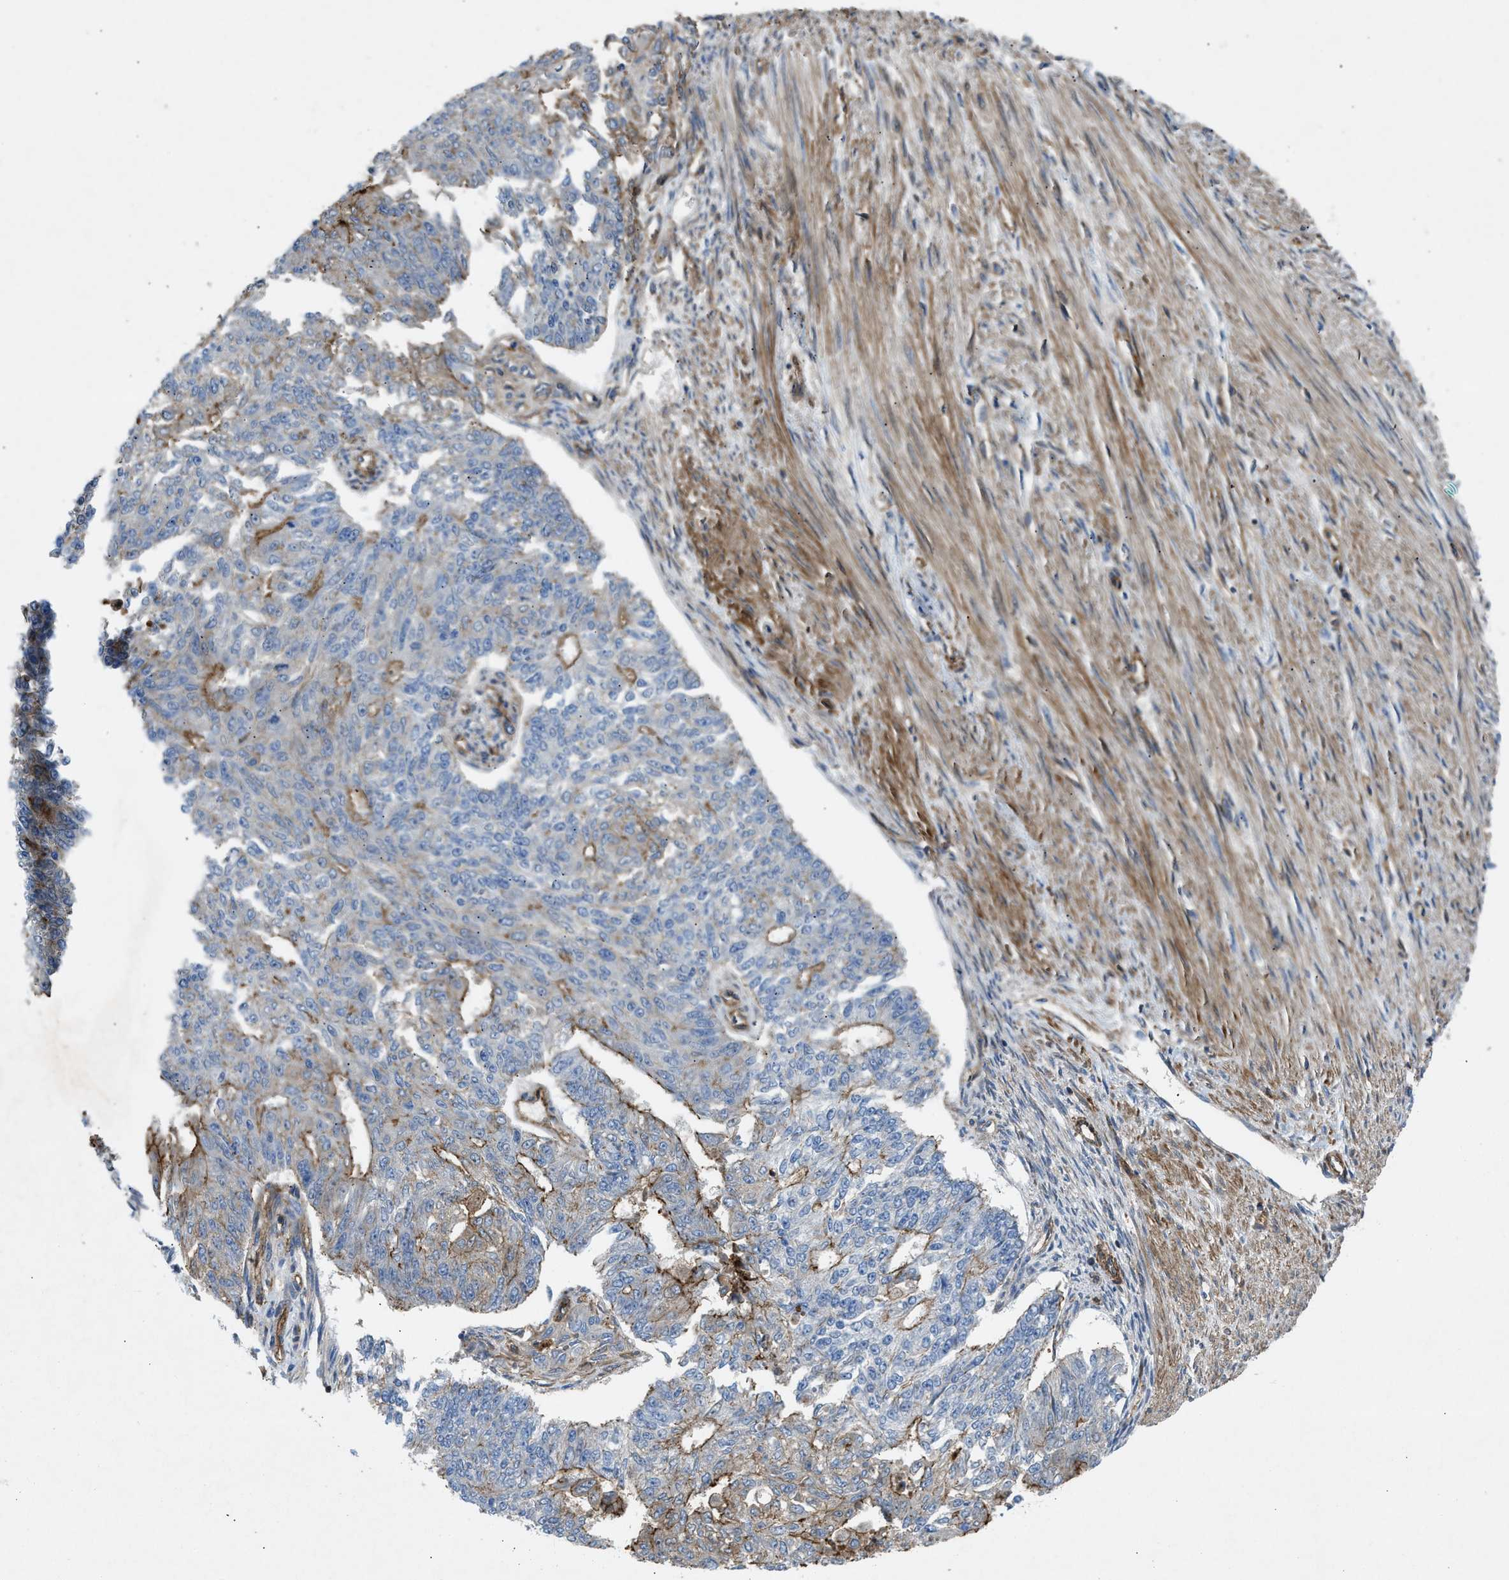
{"staining": {"intensity": "moderate", "quantity": "25%-75%", "location": "cytoplasmic/membranous"}, "tissue": "endometrial cancer", "cell_type": "Tumor cells", "image_type": "cancer", "snomed": [{"axis": "morphology", "description": "Adenocarcinoma, NOS"}, {"axis": "topography", "description": "Endometrium"}], "caption": "Brown immunohistochemical staining in adenocarcinoma (endometrial) exhibits moderate cytoplasmic/membranous positivity in about 25%-75% of tumor cells. (brown staining indicates protein expression, while blue staining denotes nuclei).", "gene": "NYNRIN", "patient": {"sex": "female", "age": 32}}